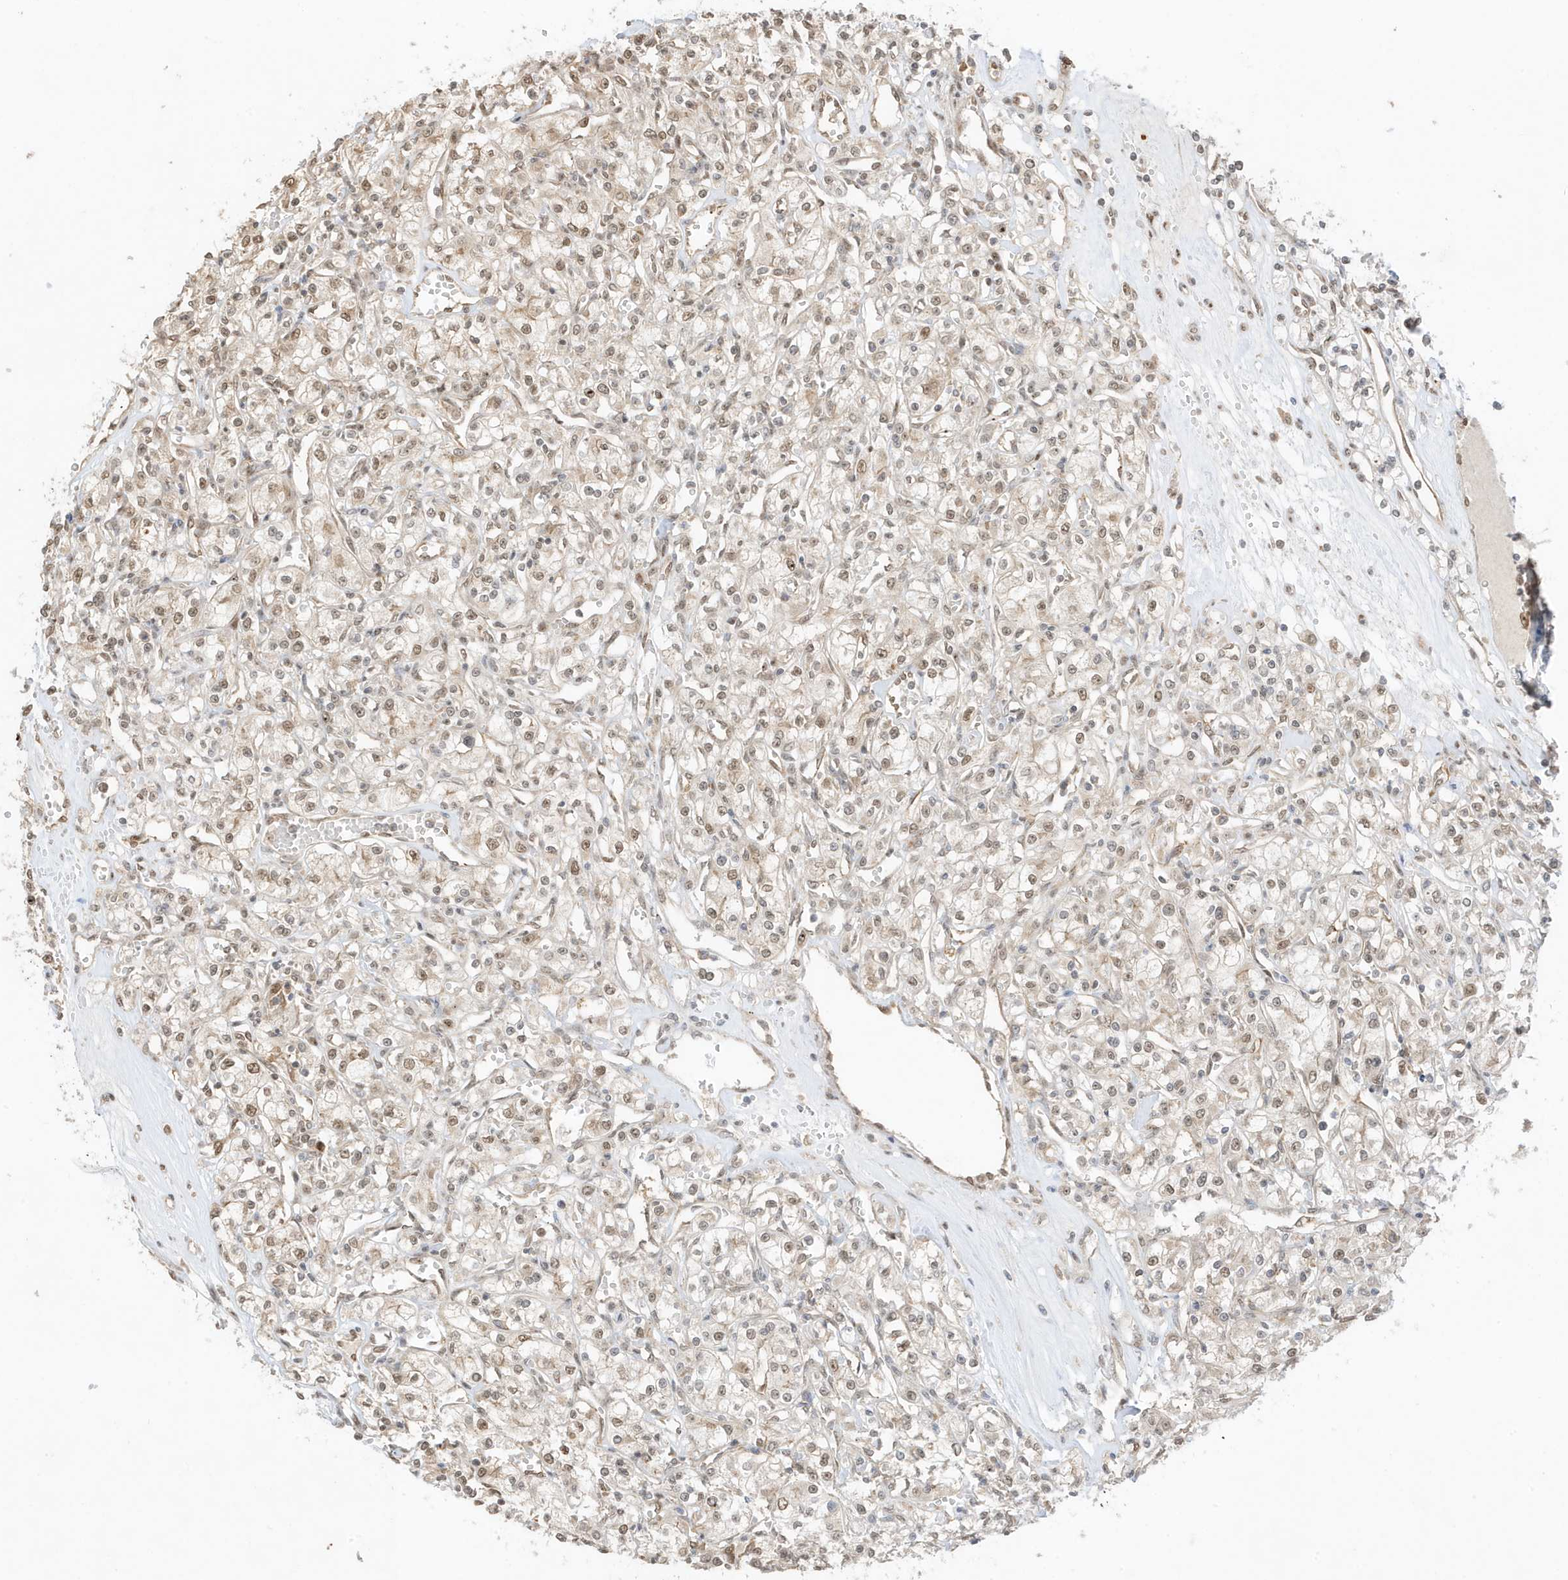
{"staining": {"intensity": "weak", "quantity": "25%-75%", "location": "nuclear"}, "tissue": "renal cancer", "cell_type": "Tumor cells", "image_type": "cancer", "snomed": [{"axis": "morphology", "description": "Adenocarcinoma, NOS"}, {"axis": "topography", "description": "Kidney"}], "caption": "Approximately 25%-75% of tumor cells in adenocarcinoma (renal) display weak nuclear protein expression as visualized by brown immunohistochemical staining.", "gene": "ZBTB41", "patient": {"sex": "female", "age": 59}}